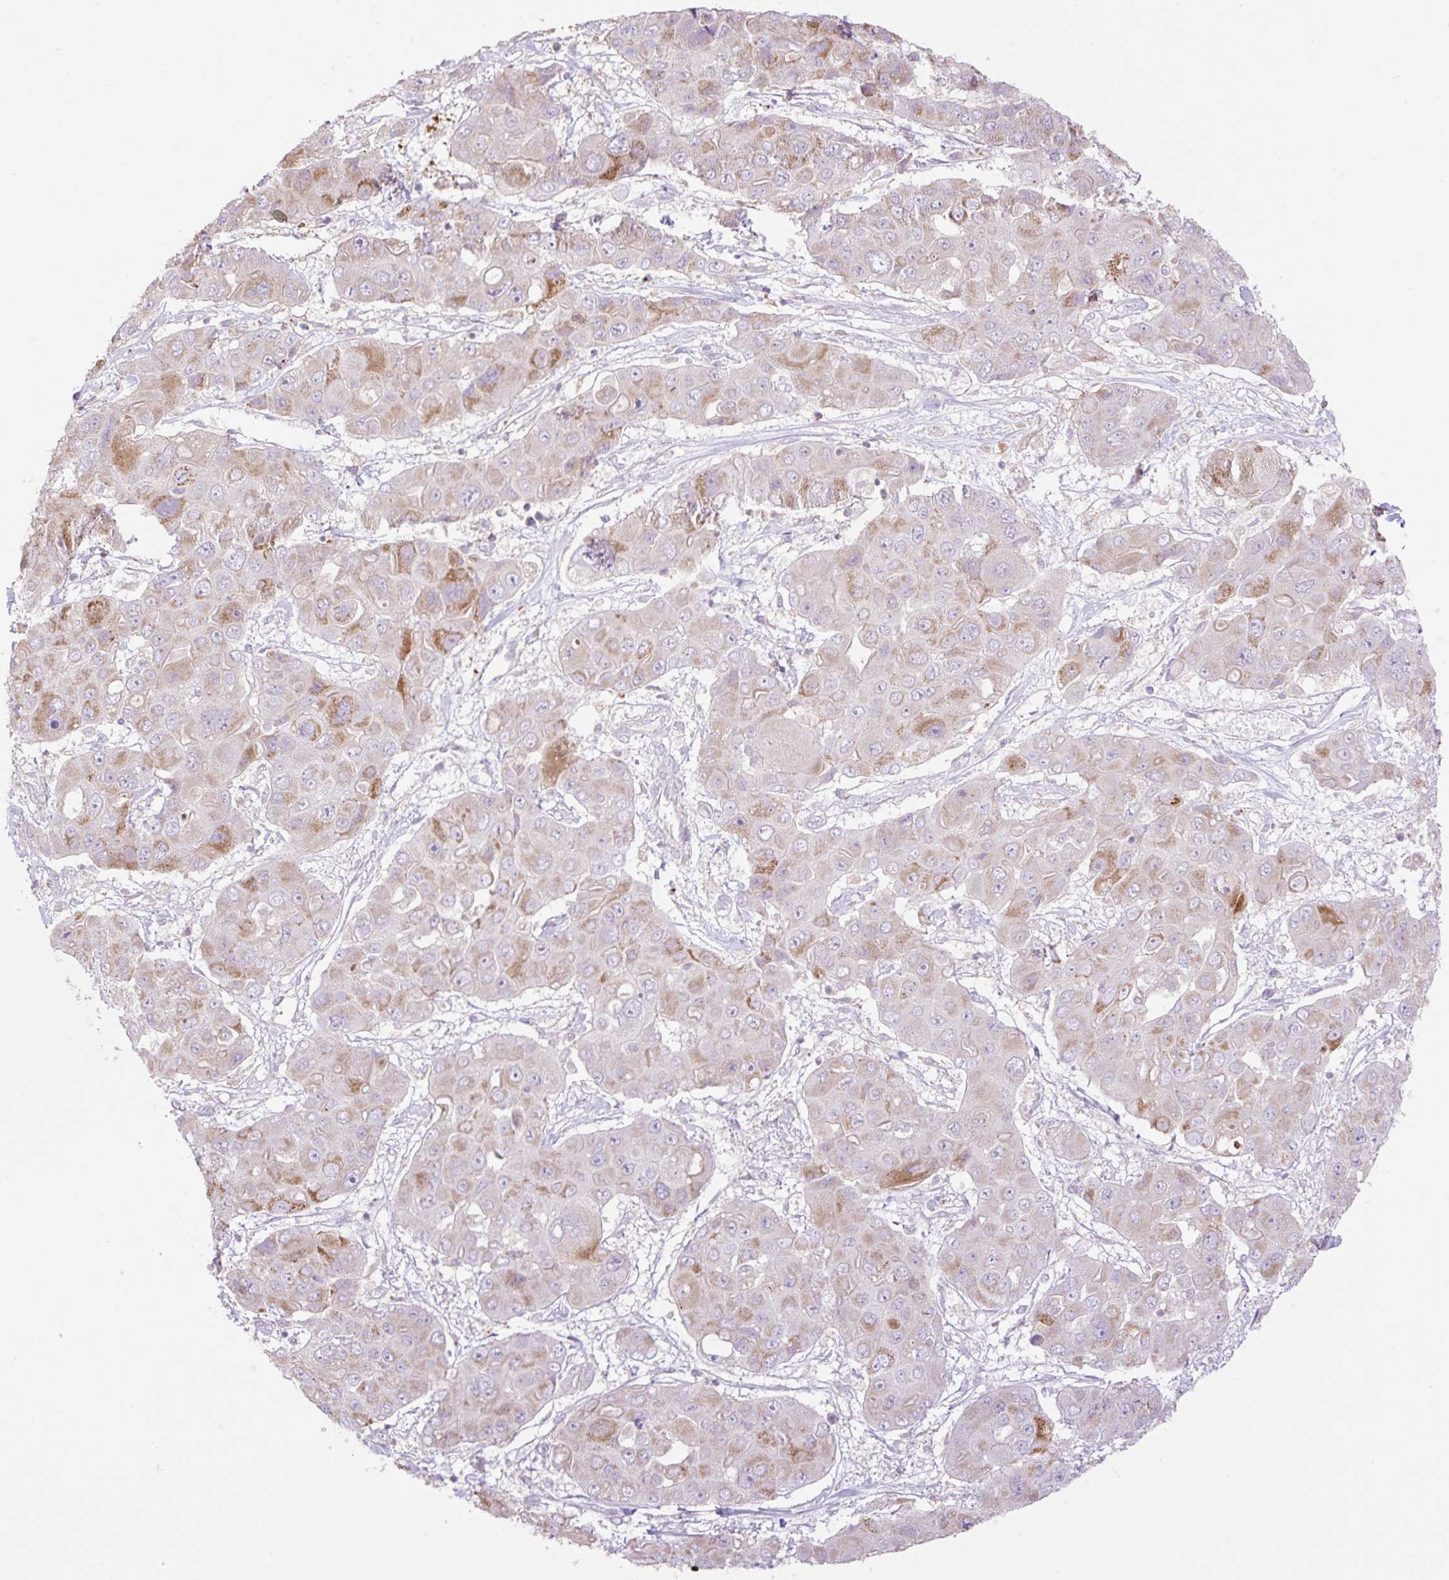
{"staining": {"intensity": "moderate", "quantity": "<25%", "location": "cytoplasmic/membranous"}, "tissue": "liver cancer", "cell_type": "Tumor cells", "image_type": "cancer", "snomed": [{"axis": "morphology", "description": "Cholangiocarcinoma"}, {"axis": "topography", "description": "Liver"}], "caption": "An immunohistochemistry photomicrograph of tumor tissue is shown. Protein staining in brown highlights moderate cytoplasmic/membranous positivity in liver cancer (cholangiocarcinoma) within tumor cells. Nuclei are stained in blue.", "gene": "VPS25", "patient": {"sex": "male", "age": 67}}